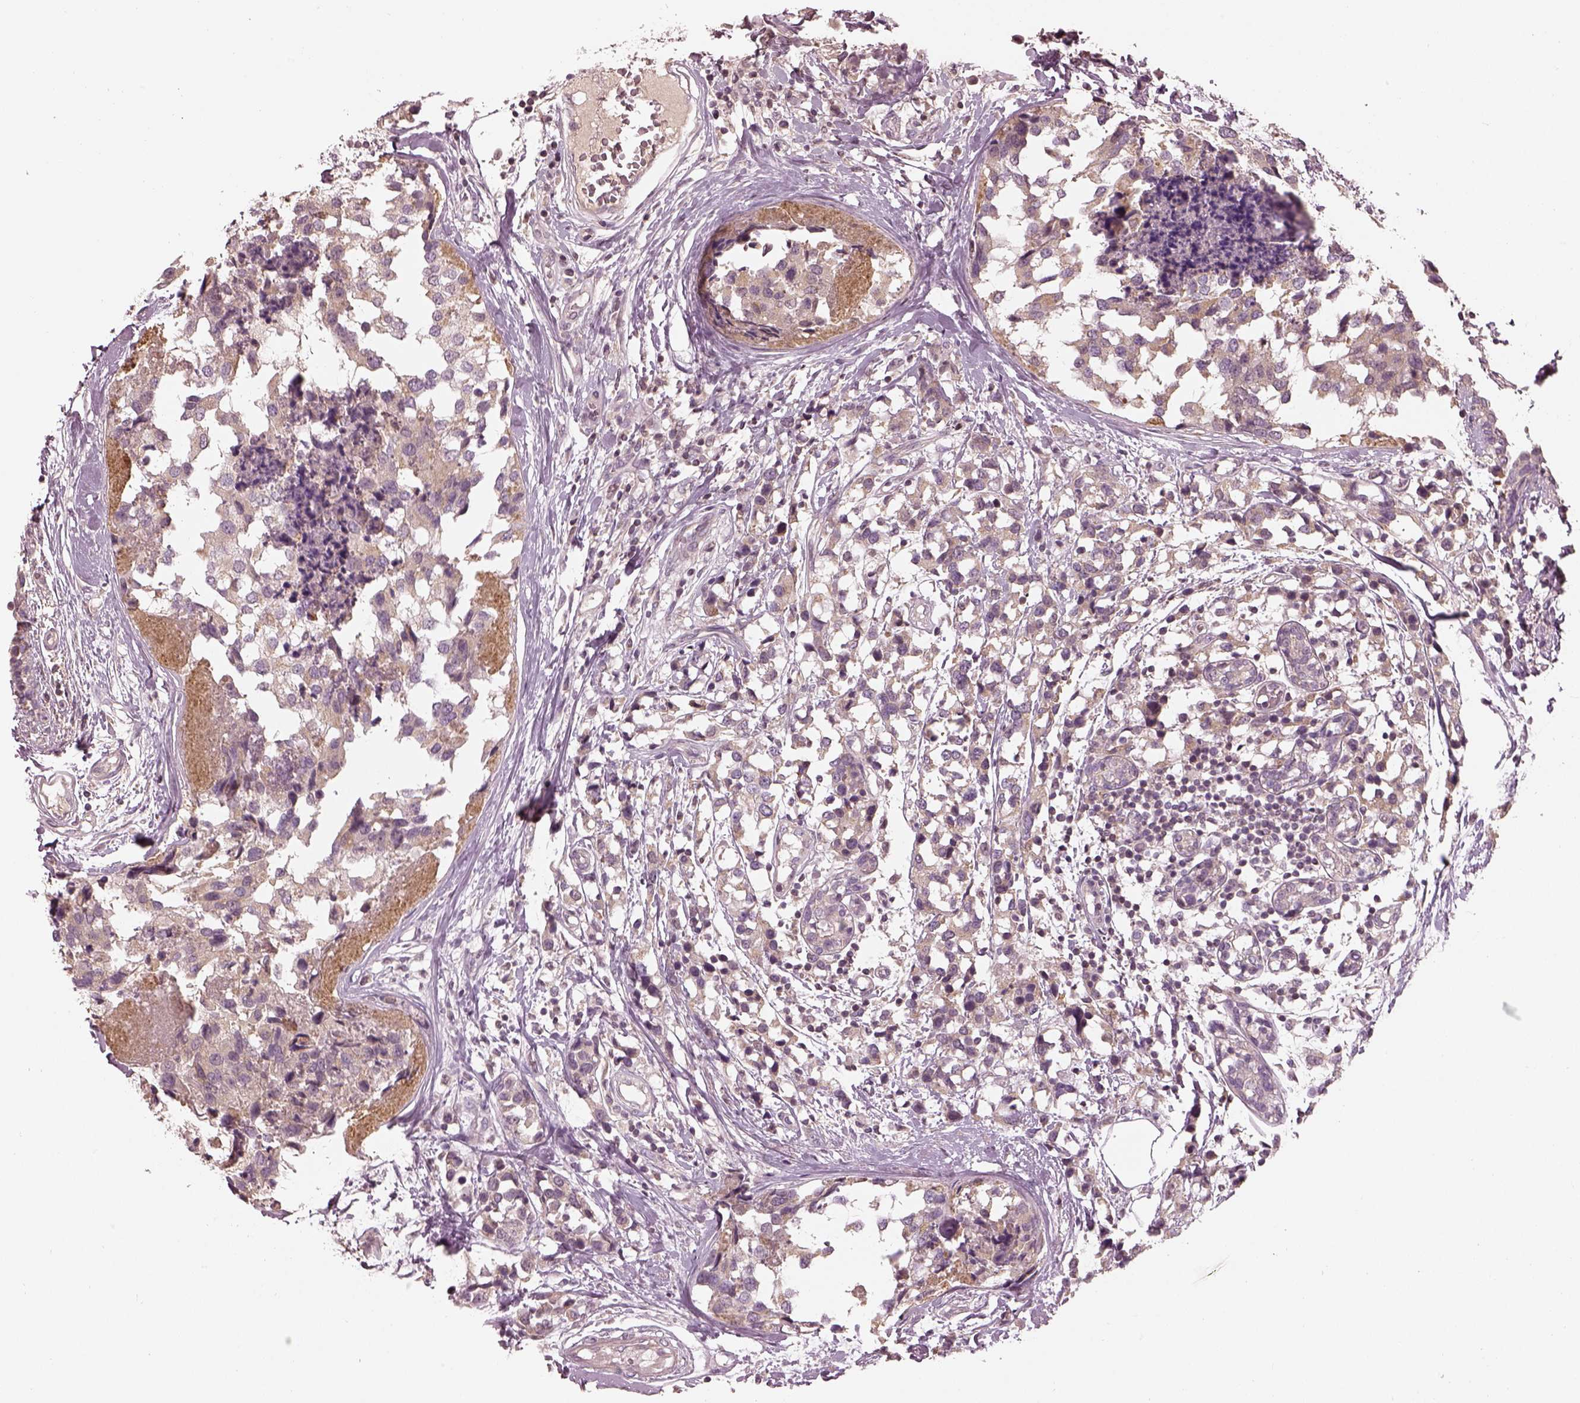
{"staining": {"intensity": "weak", "quantity": ">75%", "location": "cytoplasmic/membranous"}, "tissue": "breast cancer", "cell_type": "Tumor cells", "image_type": "cancer", "snomed": [{"axis": "morphology", "description": "Lobular carcinoma"}, {"axis": "topography", "description": "Breast"}], "caption": "IHC image of neoplastic tissue: breast lobular carcinoma stained using immunohistochemistry shows low levels of weak protein expression localized specifically in the cytoplasmic/membranous of tumor cells, appearing as a cytoplasmic/membranous brown color.", "gene": "TLX3", "patient": {"sex": "female", "age": 59}}